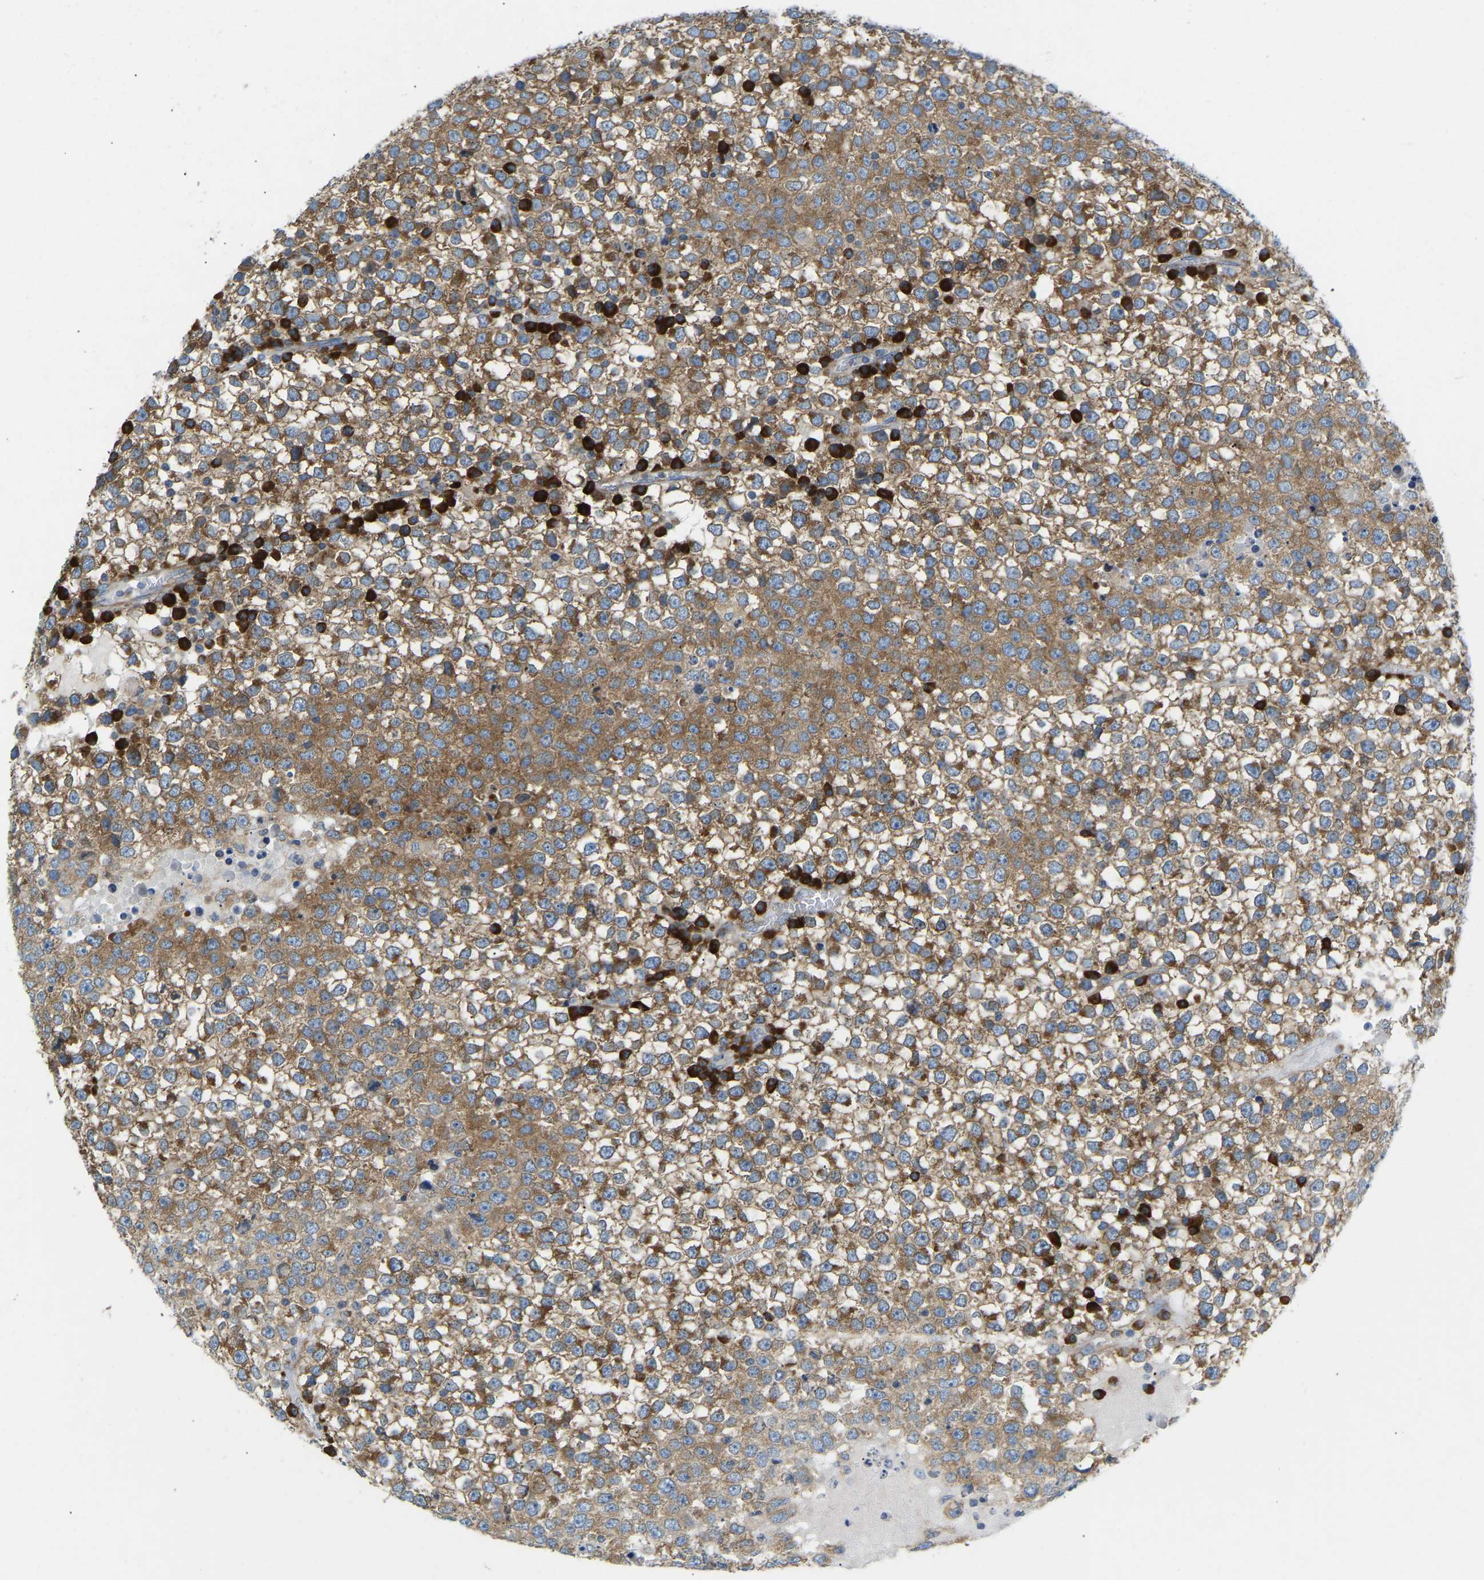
{"staining": {"intensity": "moderate", "quantity": ">75%", "location": "cytoplasmic/membranous"}, "tissue": "testis cancer", "cell_type": "Tumor cells", "image_type": "cancer", "snomed": [{"axis": "morphology", "description": "Seminoma, NOS"}, {"axis": "topography", "description": "Testis"}], "caption": "Immunohistochemistry (DAB) staining of human testis seminoma reveals moderate cytoplasmic/membranous protein positivity in about >75% of tumor cells.", "gene": "SND1", "patient": {"sex": "male", "age": 65}}